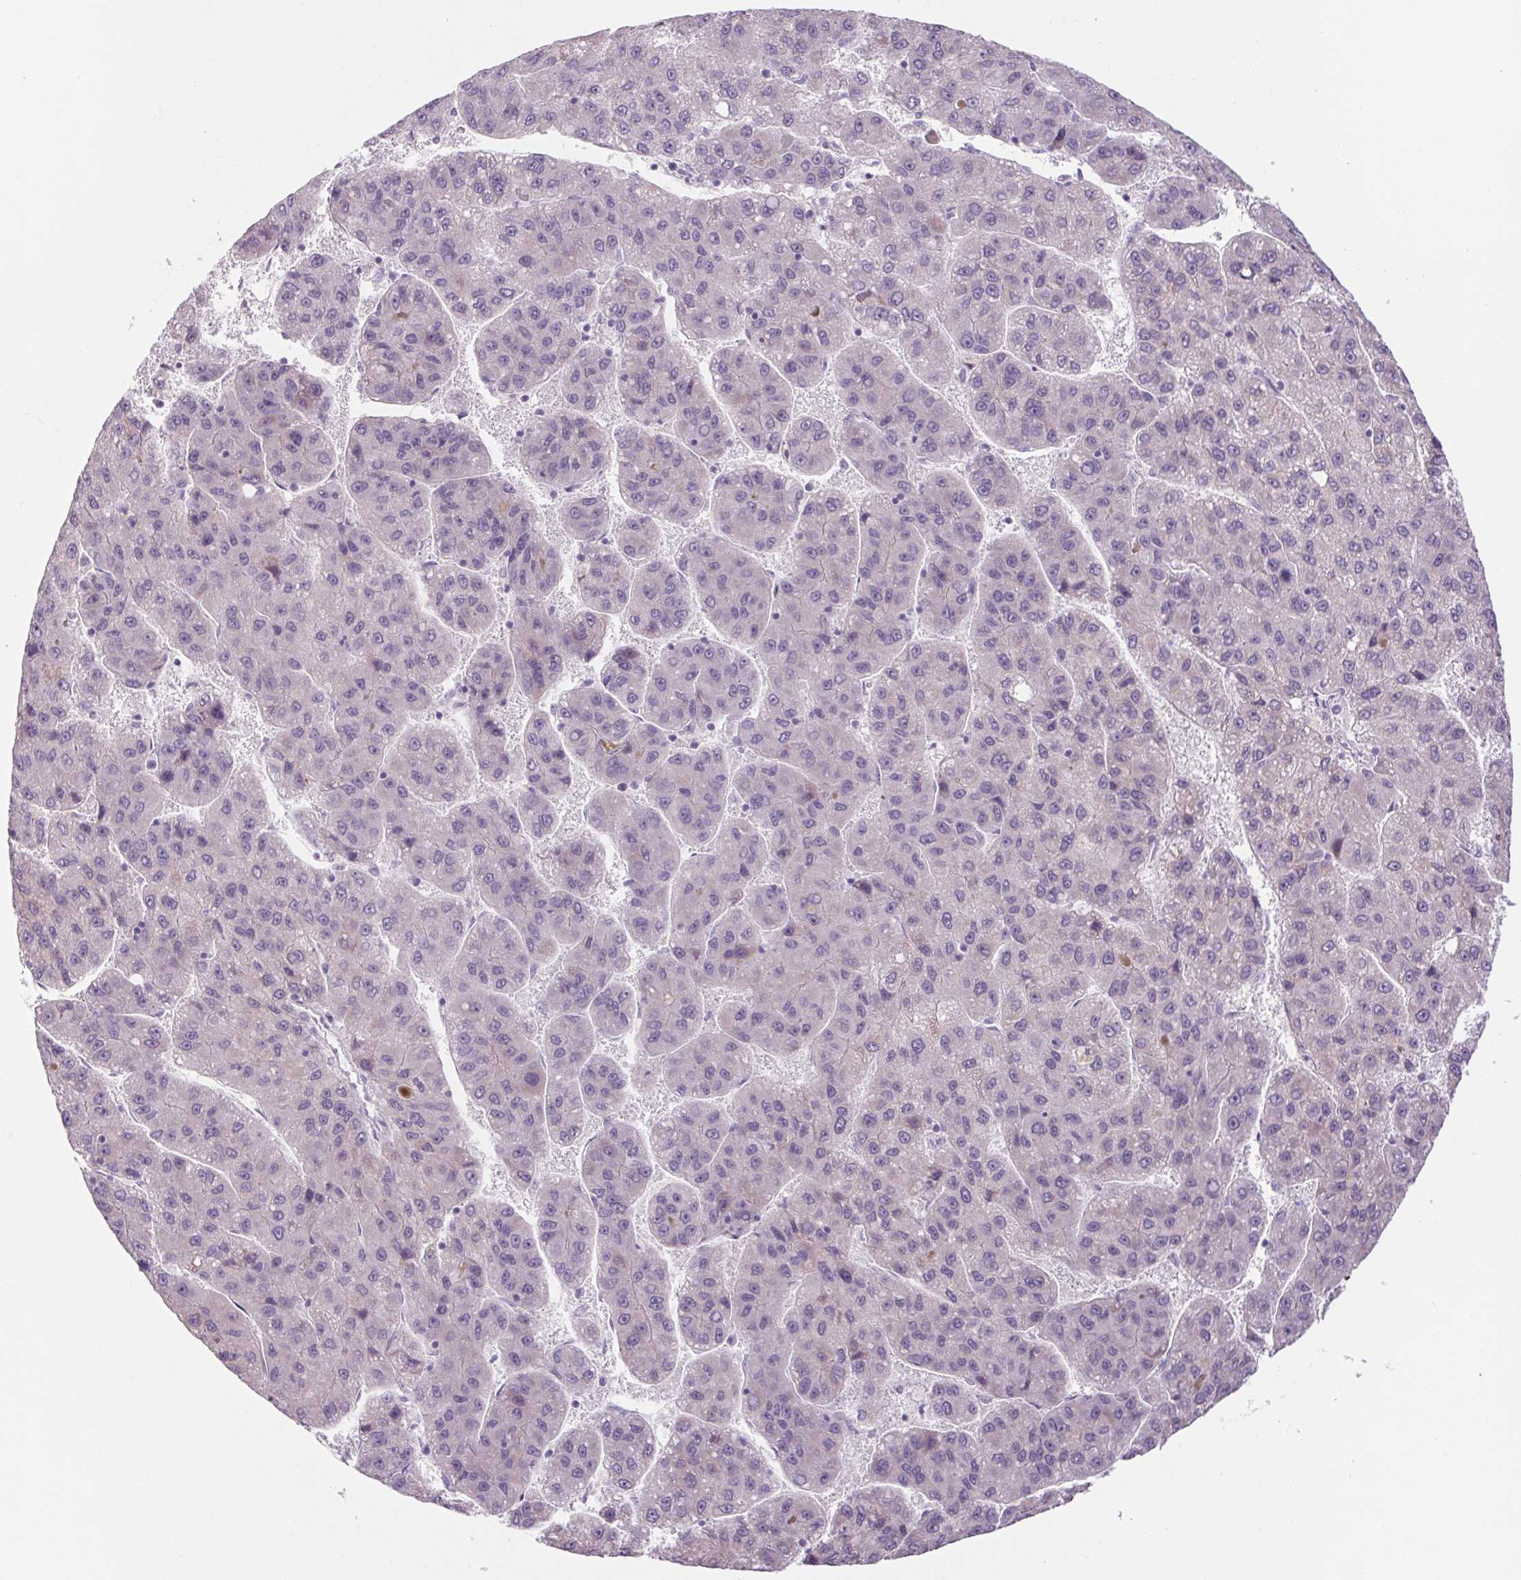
{"staining": {"intensity": "negative", "quantity": "none", "location": "none"}, "tissue": "liver cancer", "cell_type": "Tumor cells", "image_type": "cancer", "snomed": [{"axis": "morphology", "description": "Carcinoma, Hepatocellular, NOS"}, {"axis": "topography", "description": "Liver"}], "caption": "DAB (3,3'-diaminobenzidine) immunohistochemical staining of hepatocellular carcinoma (liver) displays no significant expression in tumor cells.", "gene": "RPTN", "patient": {"sex": "female", "age": 82}}